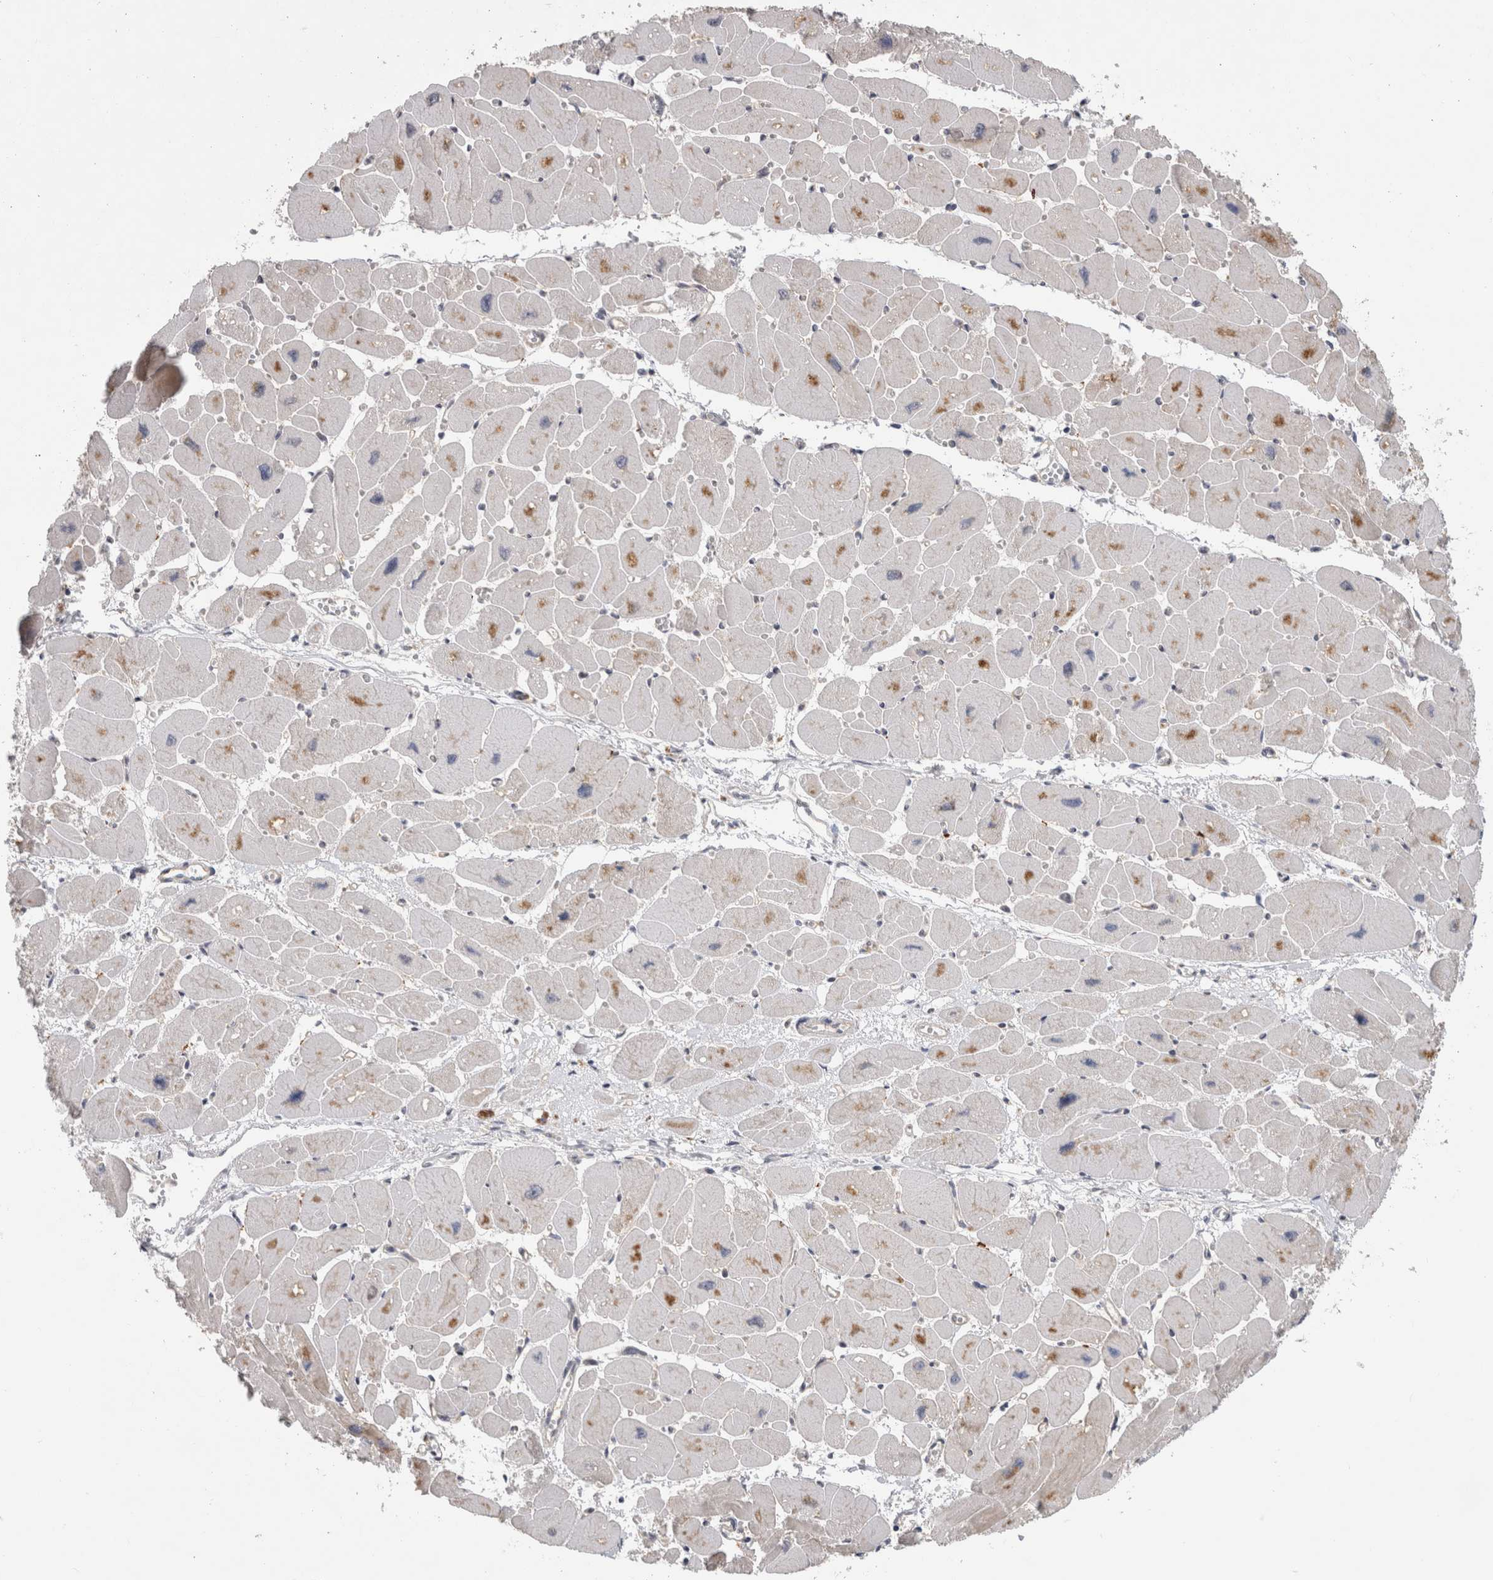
{"staining": {"intensity": "negative", "quantity": "none", "location": "none"}, "tissue": "heart muscle", "cell_type": "Cardiomyocytes", "image_type": "normal", "snomed": [{"axis": "morphology", "description": "Normal tissue, NOS"}, {"axis": "topography", "description": "Heart"}], "caption": "Histopathology image shows no protein positivity in cardiomyocytes of unremarkable heart muscle.", "gene": "PARP6", "patient": {"sex": "female", "age": 54}}